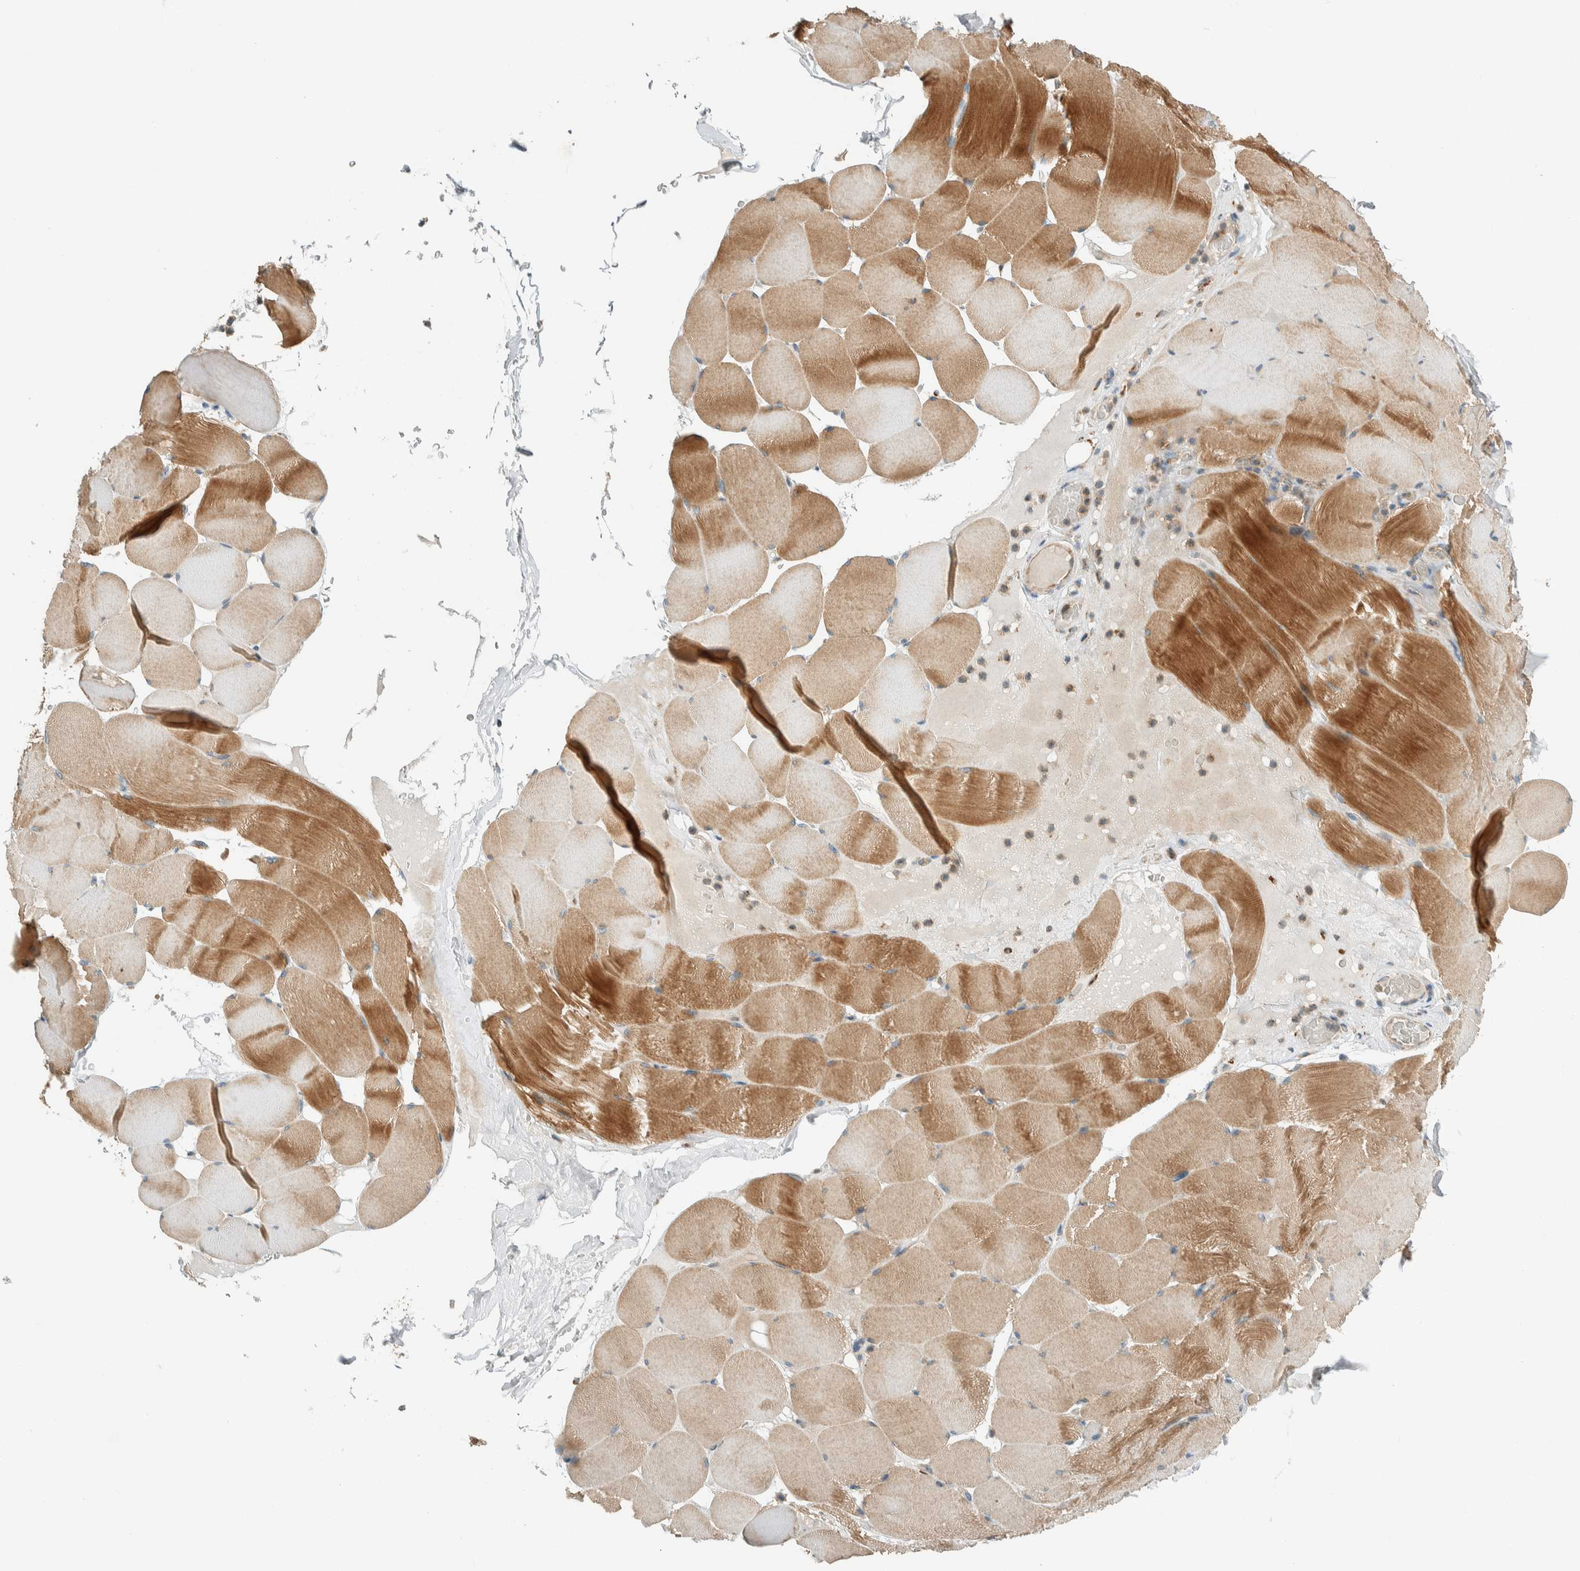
{"staining": {"intensity": "moderate", "quantity": ">75%", "location": "cytoplasmic/membranous"}, "tissue": "skeletal muscle", "cell_type": "Myocytes", "image_type": "normal", "snomed": [{"axis": "morphology", "description": "Normal tissue, NOS"}, {"axis": "topography", "description": "Skeletal muscle"}], "caption": "Myocytes display medium levels of moderate cytoplasmic/membranous expression in about >75% of cells in normal human skeletal muscle.", "gene": "SPAG5", "patient": {"sex": "male", "age": 62}}